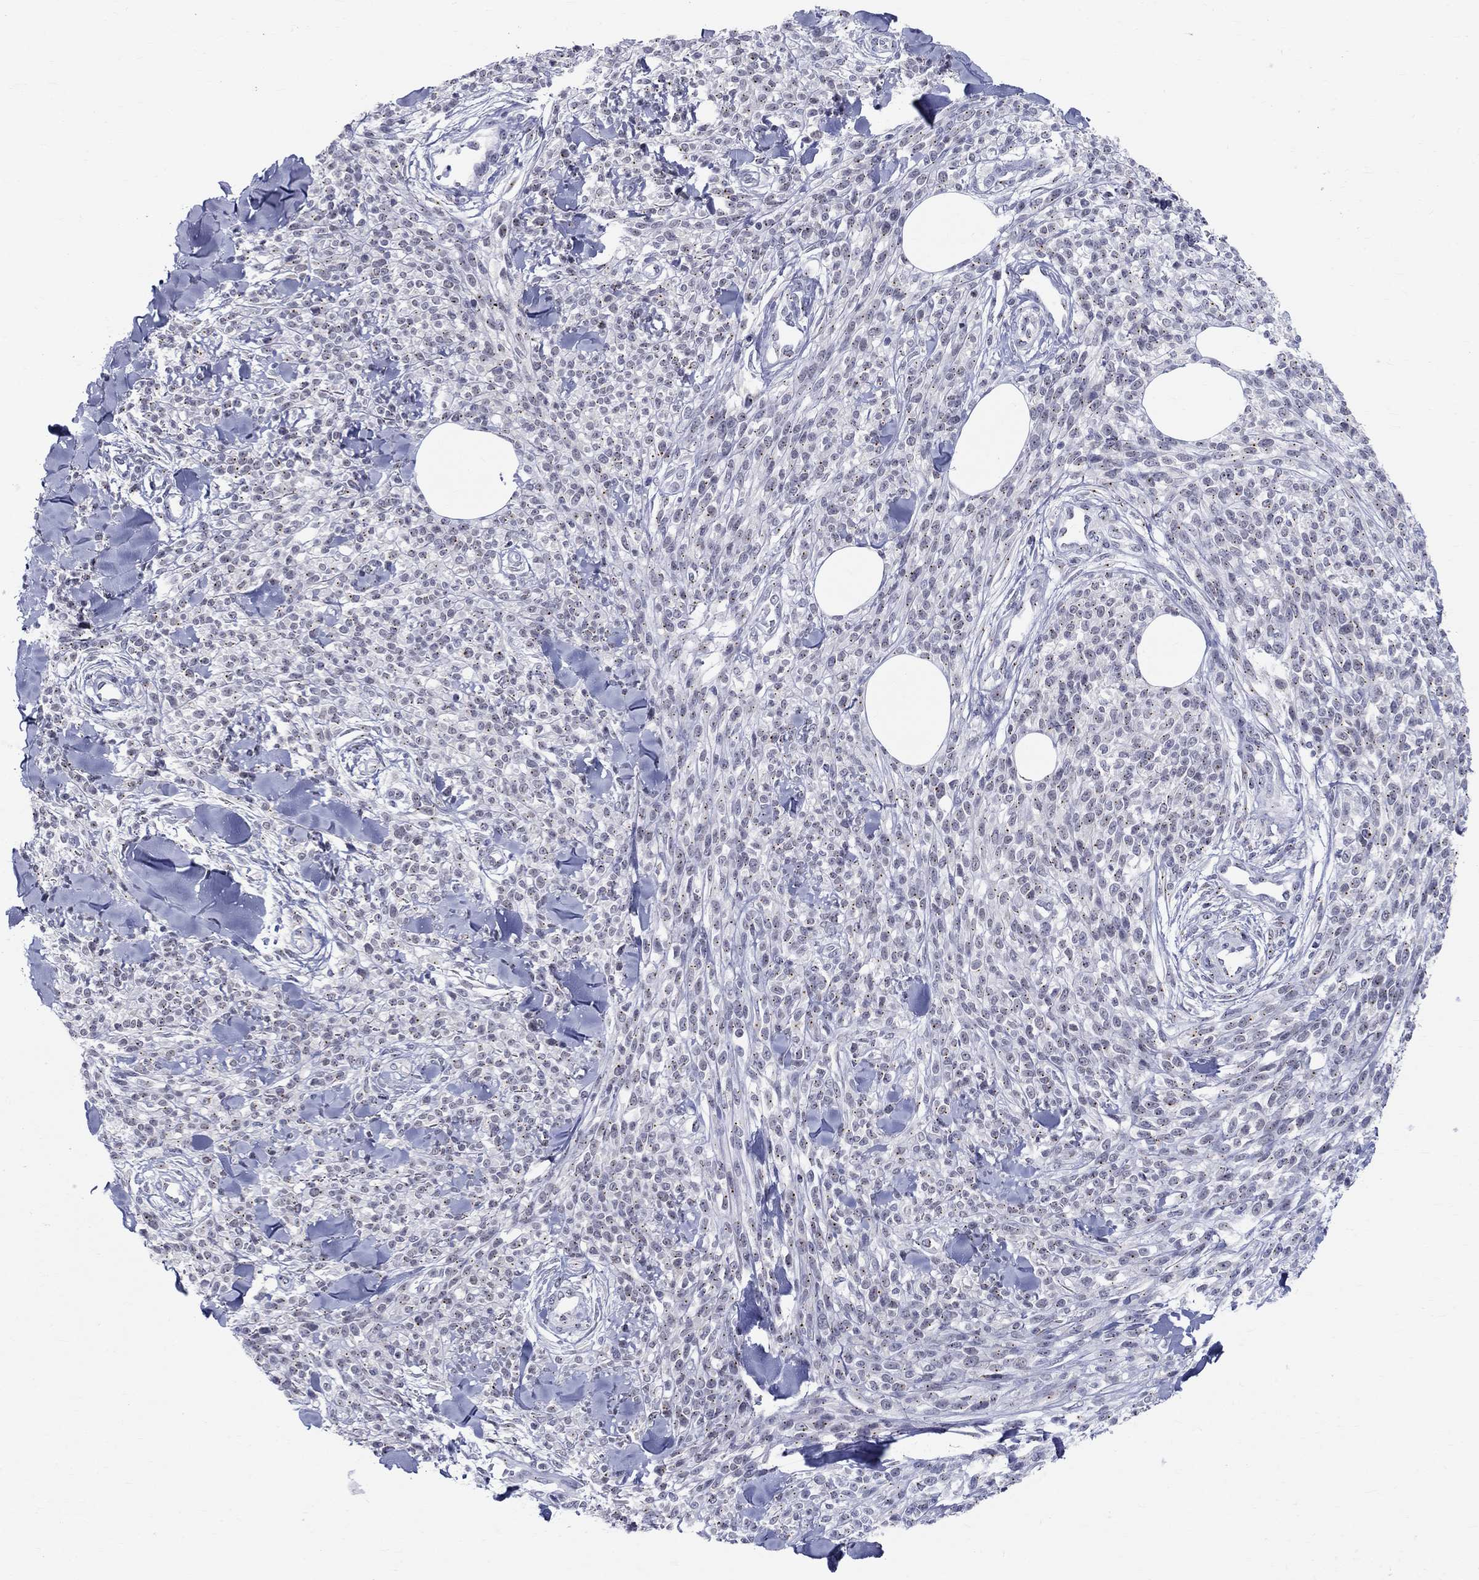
{"staining": {"intensity": "negative", "quantity": "none", "location": "none"}, "tissue": "melanoma", "cell_type": "Tumor cells", "image_type": "cancer", "snomed": [{"axis": "morphology", "description": "Malignant melanoma, NOS"}, {"axis": "topography", "description": "Skin"}, {"axis": "topography", "description": "Skin of trunk"}], "caption": "Immunohistochemistry image of human malignant melanoma stained for a protein (brown), which exhibits no staining in tumor cells.", "gene": "CEP43", "patient": {"sex": "male", "age": 74}}